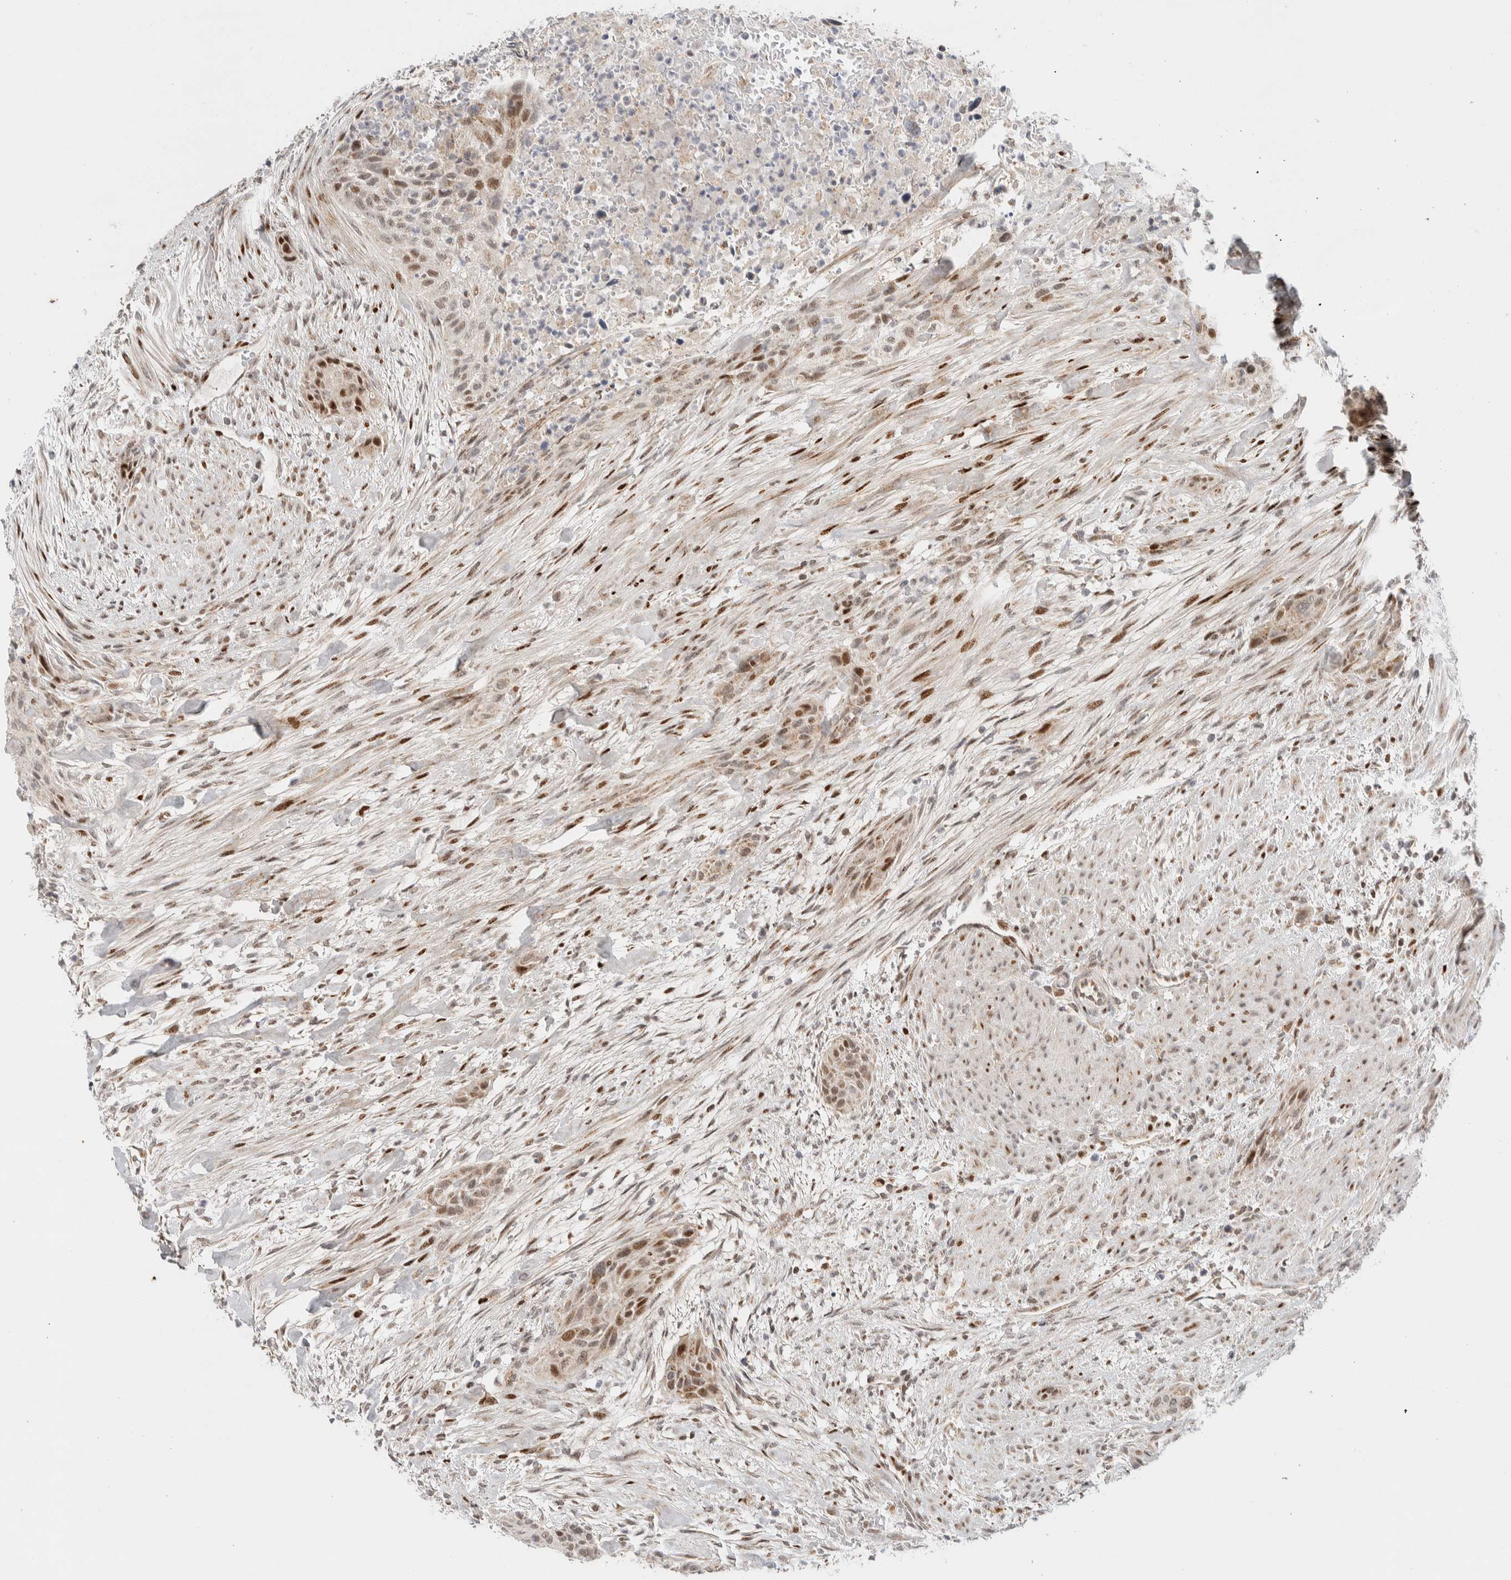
{"staining": {"intensity": "moderate", "quantity": "25%-75%", "location": "nuclear"}, "tissue": "urothelial cancer", "cell_type": "Tumor cells", "image_type": "cancer", "snomed": [{"axis": "morphology", "description": "Urothelial carcinoma, High grade"}, {"axis": "topography", "description": "Urinary bladder"}], "caption": "The immunohistochemical stain labels moderate nuclear expression in tumor cells of urothelial cancer tissue.", "gene": "TSPAN32", "patient": {"sex": "male", "age": 35}}